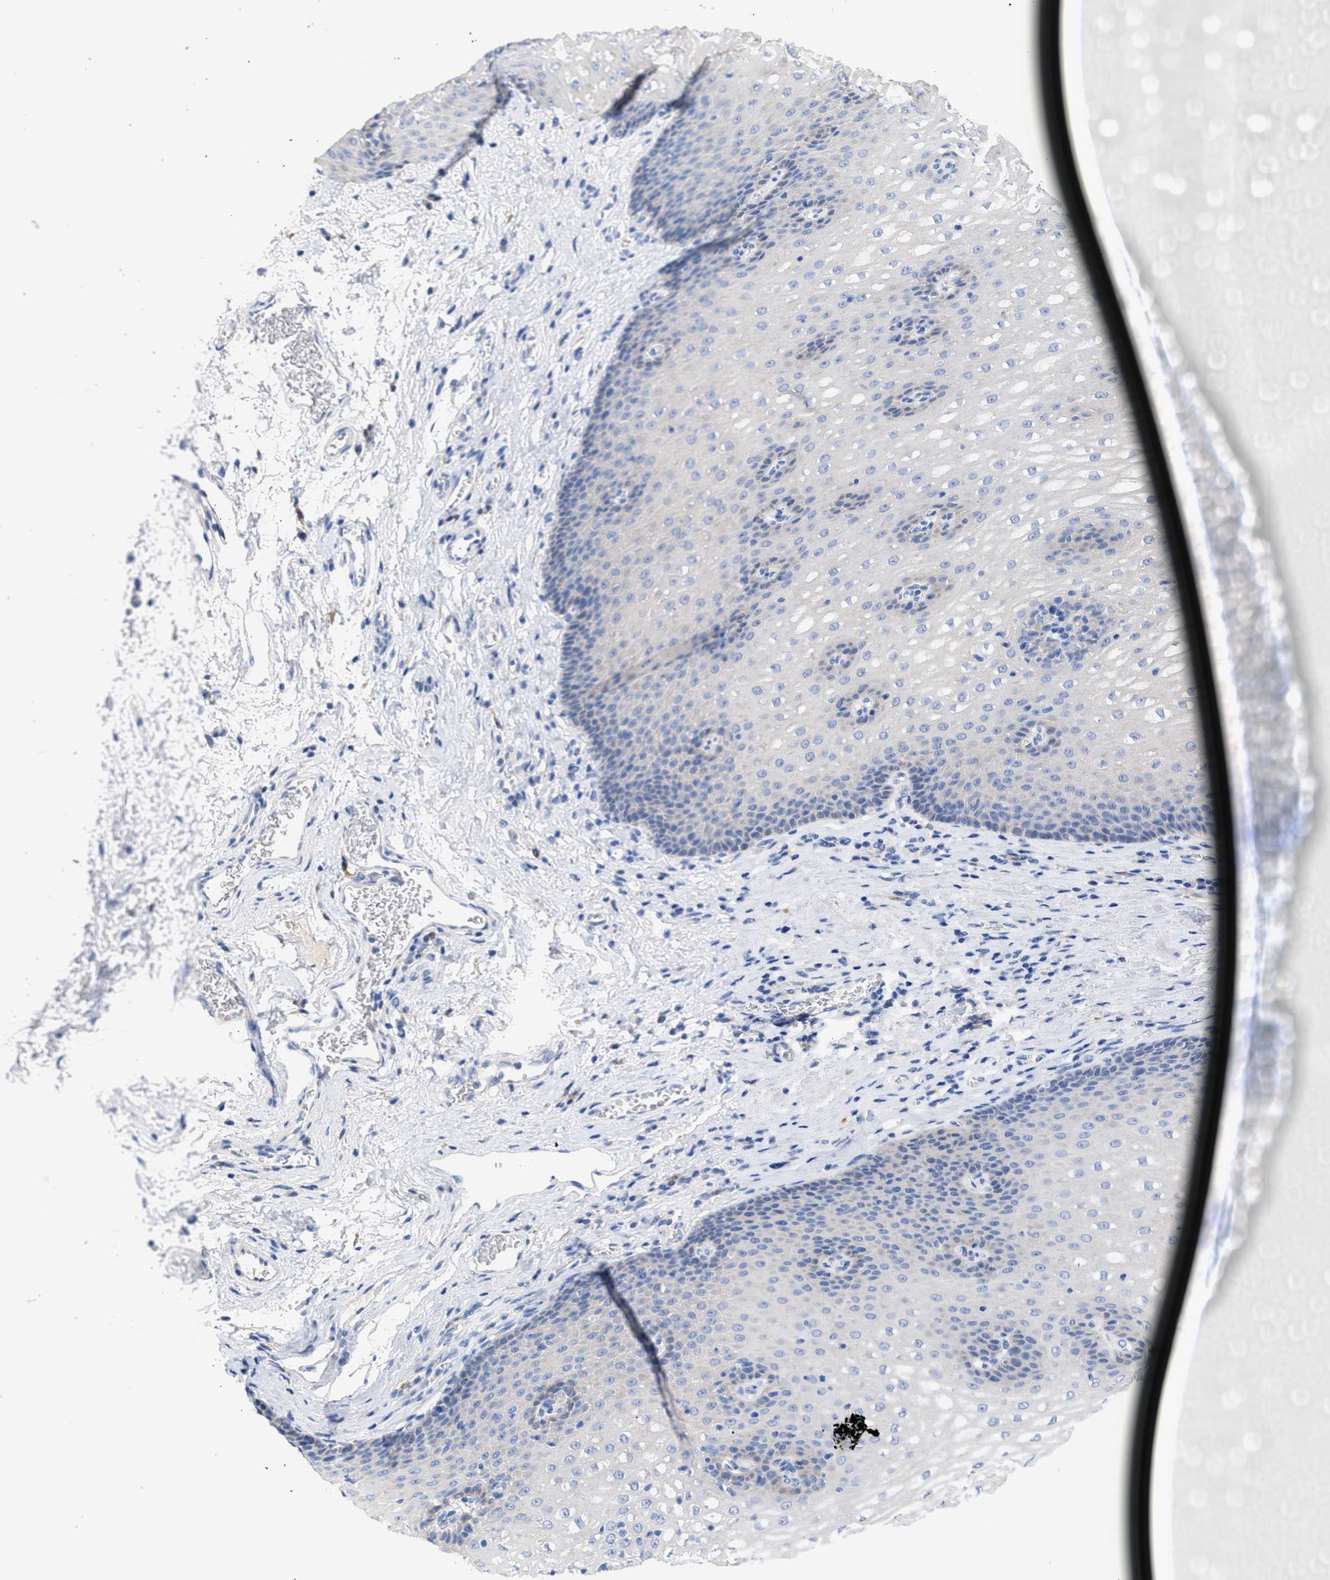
{"staining": {"intensity": "negative", "quantity": "none", "location": "none"}, "tissue": "esophagus", "cell_type": "Squamous epithelial cells", "image_type": "normal", "snomed": [{"axis": "morphology", "description": "Normal tissue, NOS"}, {"axis": "topography", "description": "Esophagus"}], "caption": "Immunohistochemistry of benign esophagus exhibits no staining in squamous epithelial cells. Nuclei are stained in blue.", "gene": "RSPH1", "patient": {"sex": "male", "age": 48}}